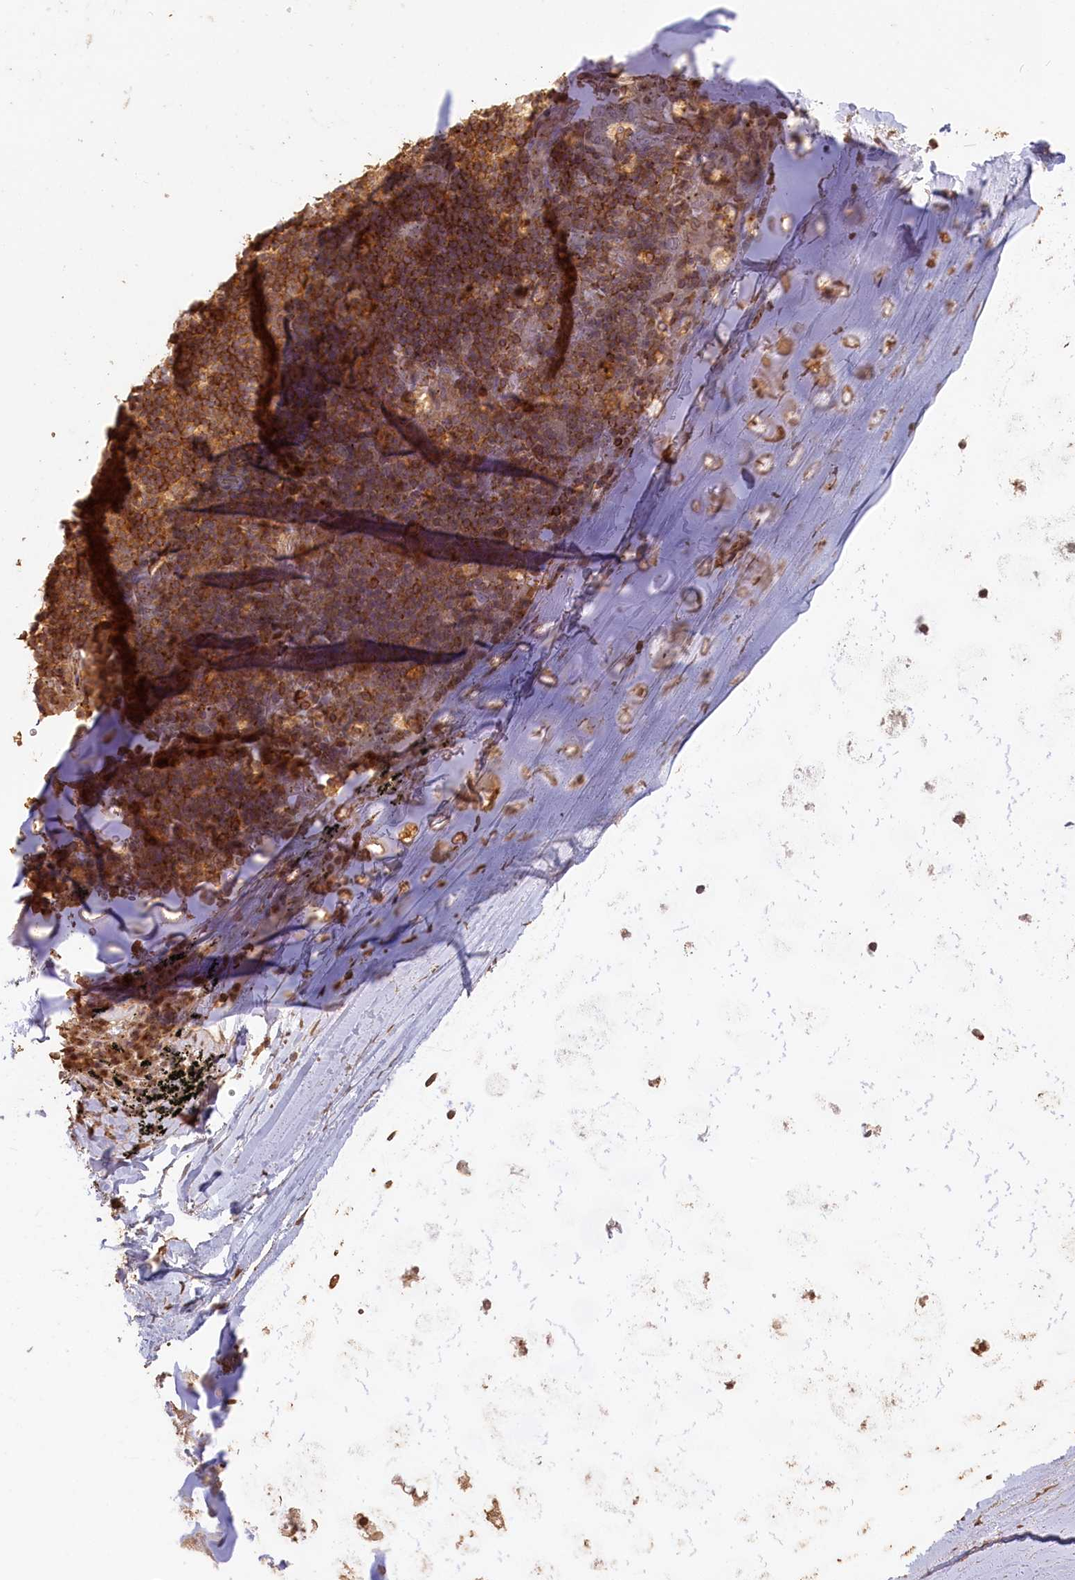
{"staining": {"intensity": "moderate", "quantity": "<25%", "location": "cytoplasmic/membranous"}, "tissue": "adipose tissue", "cell_type": "Adipocytes", "image_type": "normal", "snomed": [{"axis": "morphology", "description": "Normal tissue, NOS"}, {"axis": "topography", "description": "Lymph node"}, {"axis": "topography", "description": "Bronchus"}], "caption": "Adipose tissue was stained to show a protein in brown. There is low levels of moderate cytoplasmic/membranous positivity in approximately <25% of adipocytes. Immunohistochemistry stains the protein of interest in brown and the nuclei are stained blue.", "gene": "MADD", "patient": {"sex": "male", "age": 63}}